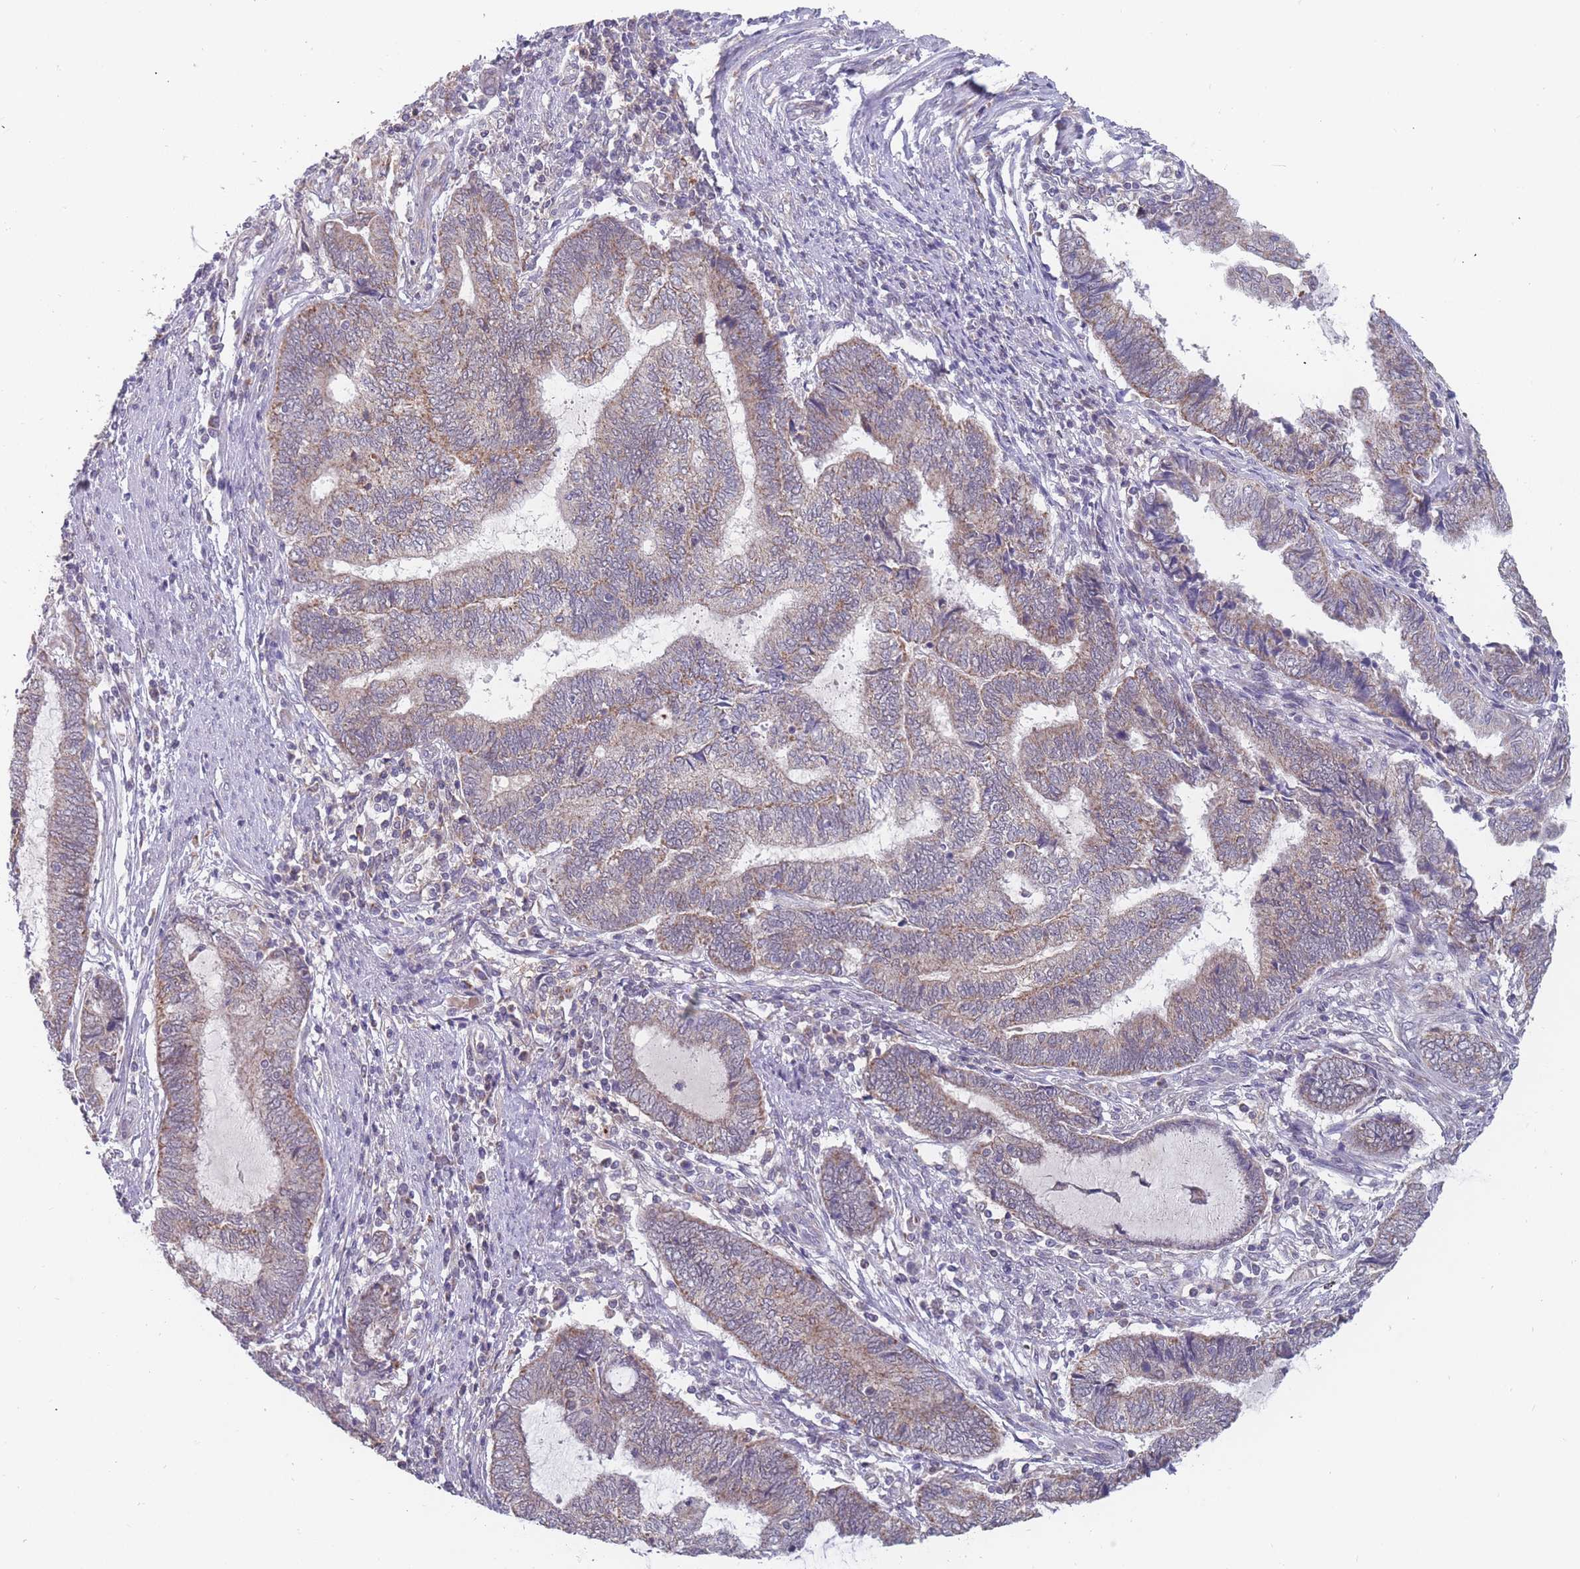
{"staining": {"intensity": "moderate", "quantity": "25%-75%", "location": "cytoplasmic/membranous"}, "tissue": "endometrial cancer", "cell_type": "Tumor cells", "image_type": "cancer", "snomed": [{"axis": "morphology", "description": "Adenocarcinoma, NOS"}, {"axis": "topography", "description": "Uterus"}, {"axis": "topography", "description": "Endometrium"}], "caption": "Protein analysis of endometrial cancer tissue exhibits moderate cytoplasmic/membranous positivity in about 25%-75% of tumor cells.", "gene": "PEX7", "patient": {"sex": "female", "age": 70}}